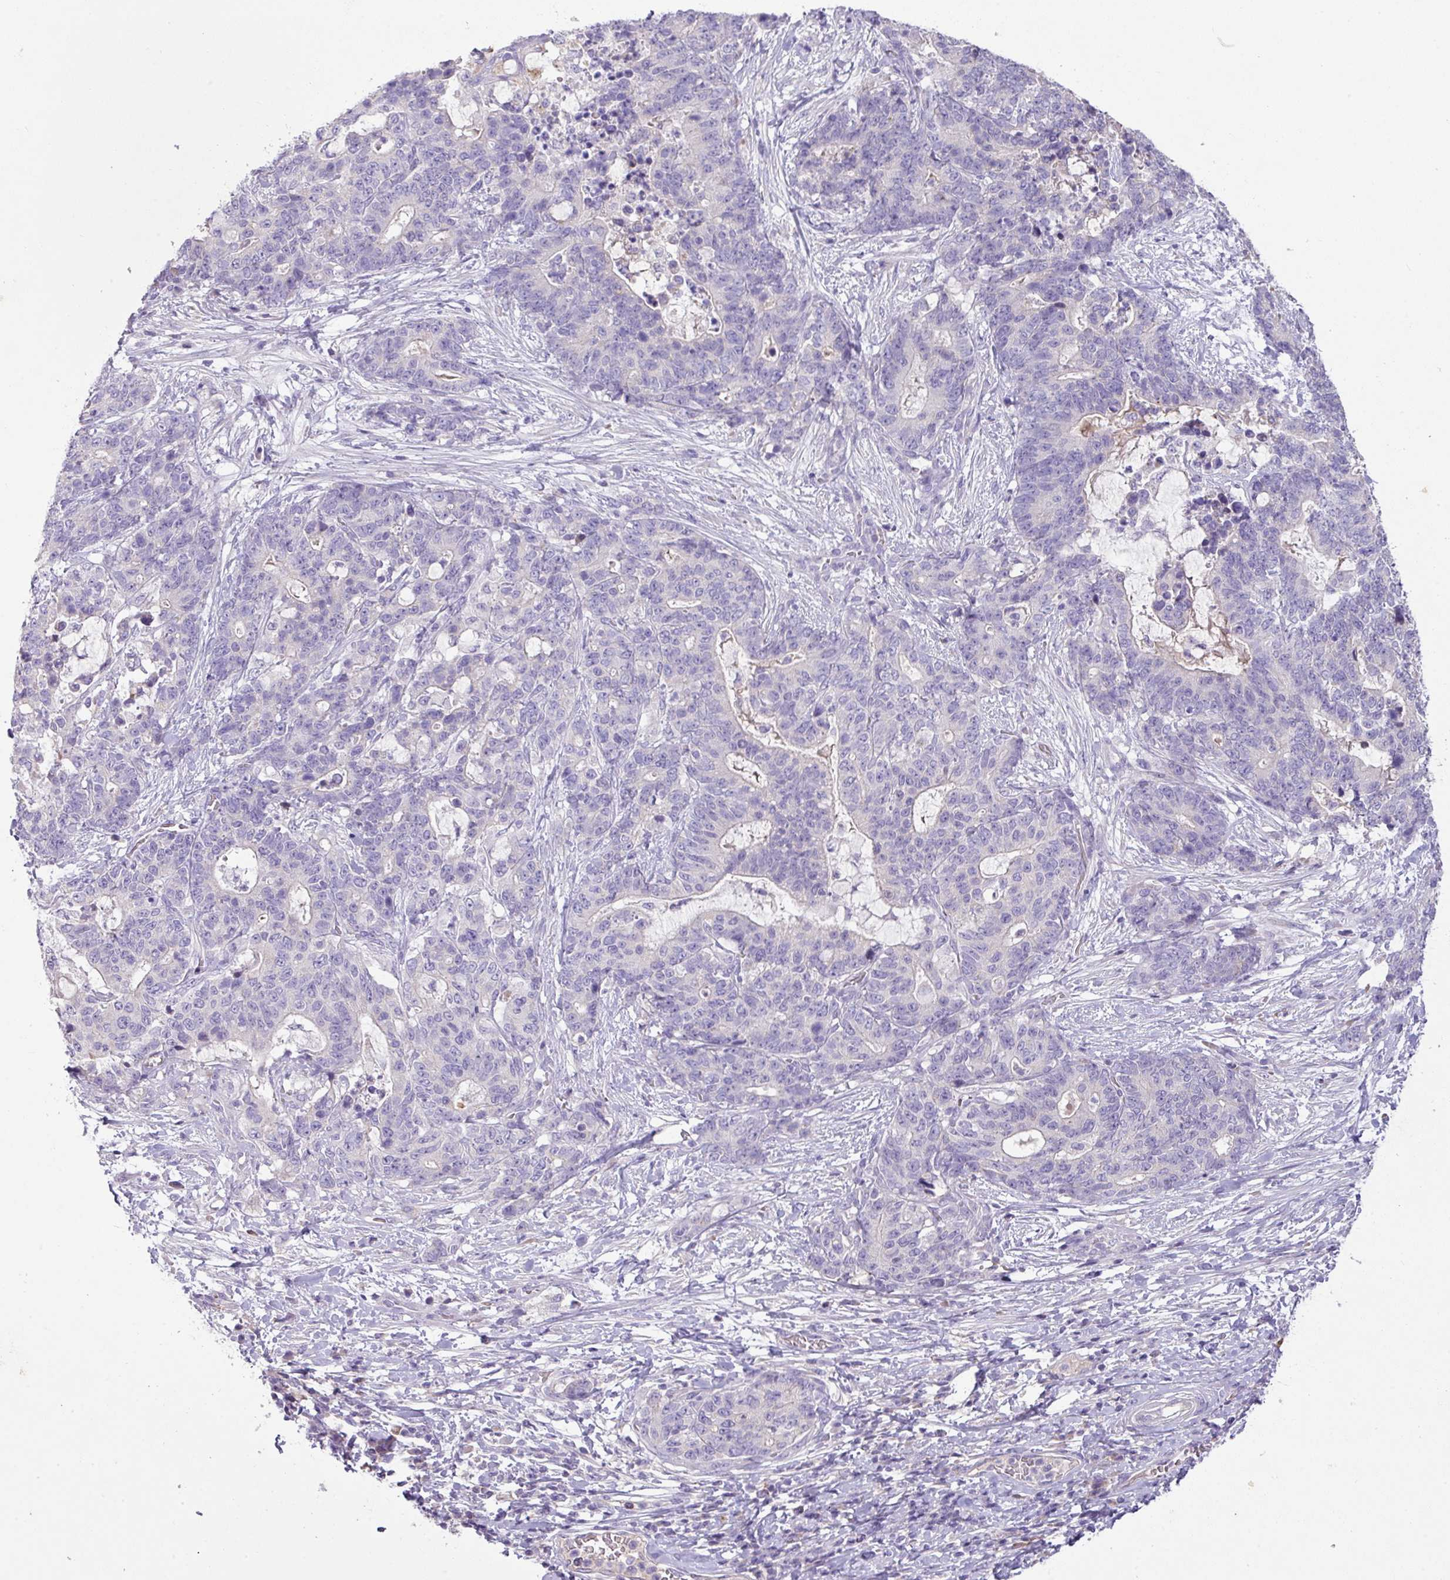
{"staining": {"intensity": "negative", "quantity": "none", "location": "none"}, "tissue": "stomach cancer", "cell_type": "Tumor cells", "image_type": "cancer", "snomed": [{"axis": "morphology", "description": "Normal tissue, NOS"}, {"axis": "morphology", "description": "Adenocarcinoma, NOS"}, {"axis": "topography", "description": "Stomach"}], "caption": "Immunohistochemistry of human stomach cancer exhibits no staining in tumor cells.", "gene": "OR6C6", "patient": {"sex": "female", "age": 64}}